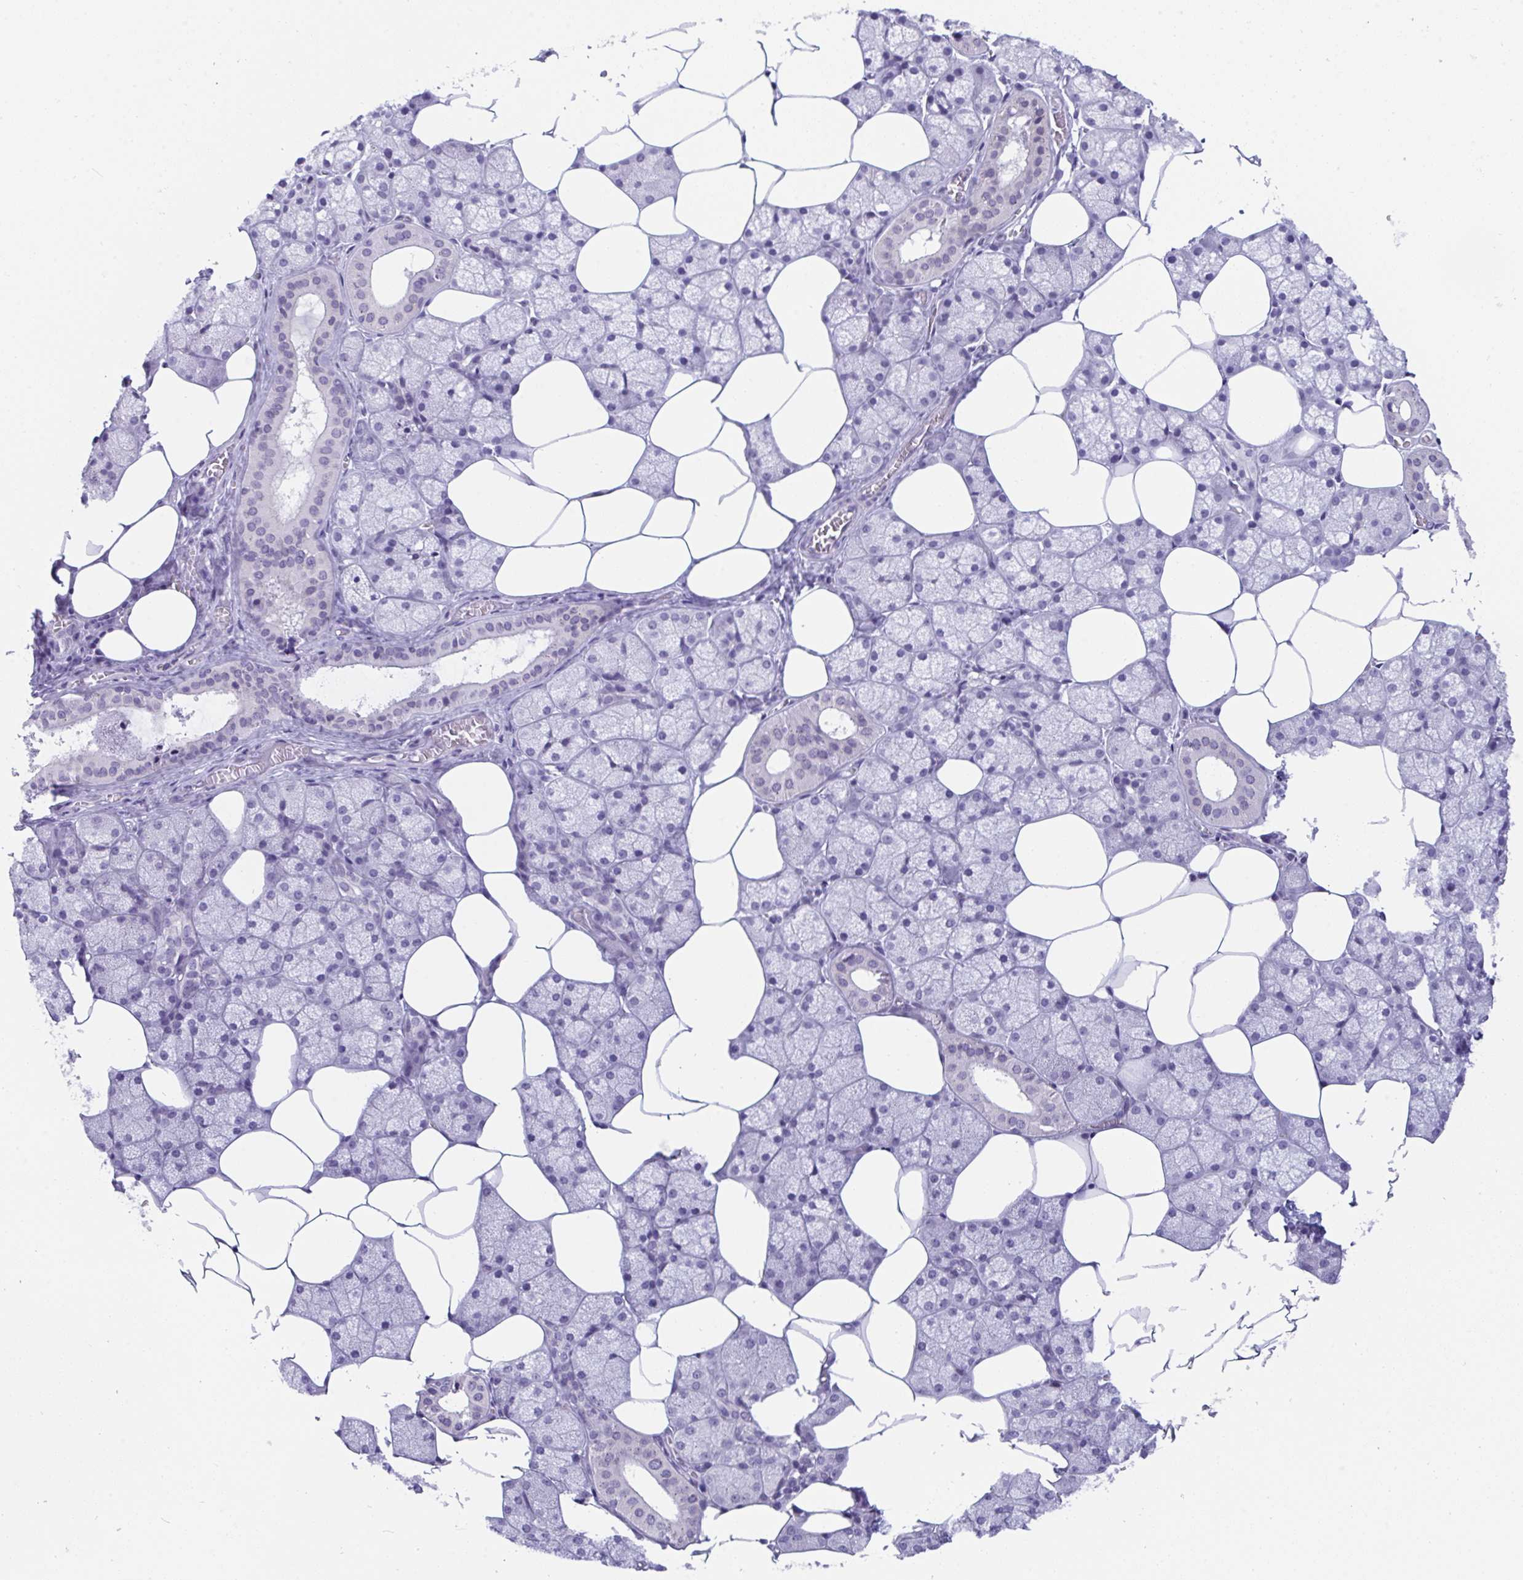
{"staining": {"intensity": "negative", "quantity": "none", "location": "none"}, "tissue": "salivary gland", "cell_type": "Glandular cells", "image_type": "normal", "snomed": [{"axis": "morphology", "description": "Normal tissue, NOS"}, {"axis": "topography", "description": "Salivary gland"}], "caption": "Immunohistochemistry of normal human salivary gland reveals no positivity in glandular cells.", "gene": "BMAL2", "patient": {"sex": "female", "age": 43}}